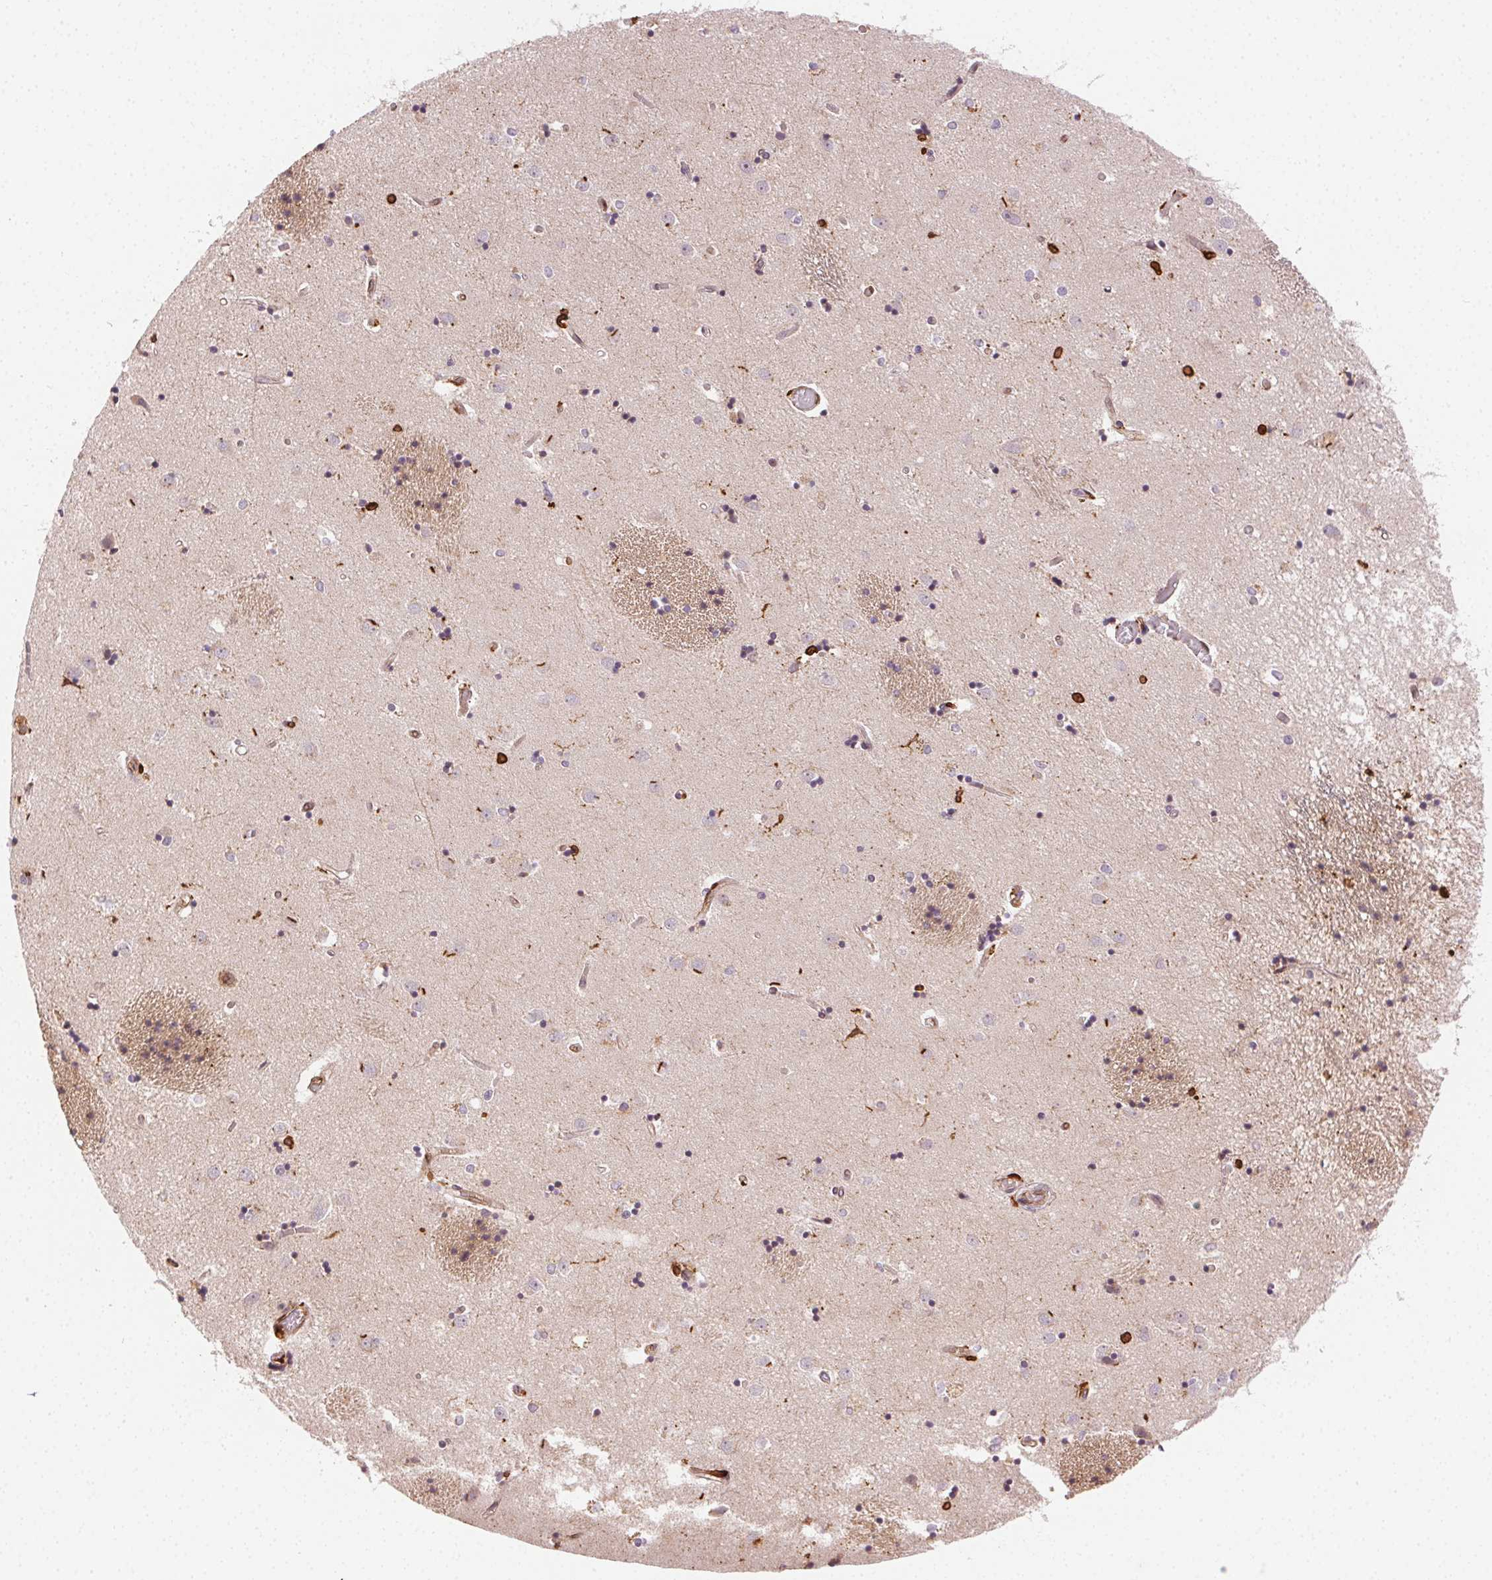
{"staining": {"intensity": "negative", "quantity": "none", "location": "none"}, "tissue": "caudate", "cell_type": "Glial cells", "image_type": "normal", "snomed": [{"axis": "morphology", "description": "Normal tissue, NOS"}, {"axis": "topography", "description": "Lateral ventricle wall"}], "caption": "IHC of benign human caudate exhibits no staining in glial cells.", "gene": "RNASET2", "patient": {"sex": "male", "age": 54}}